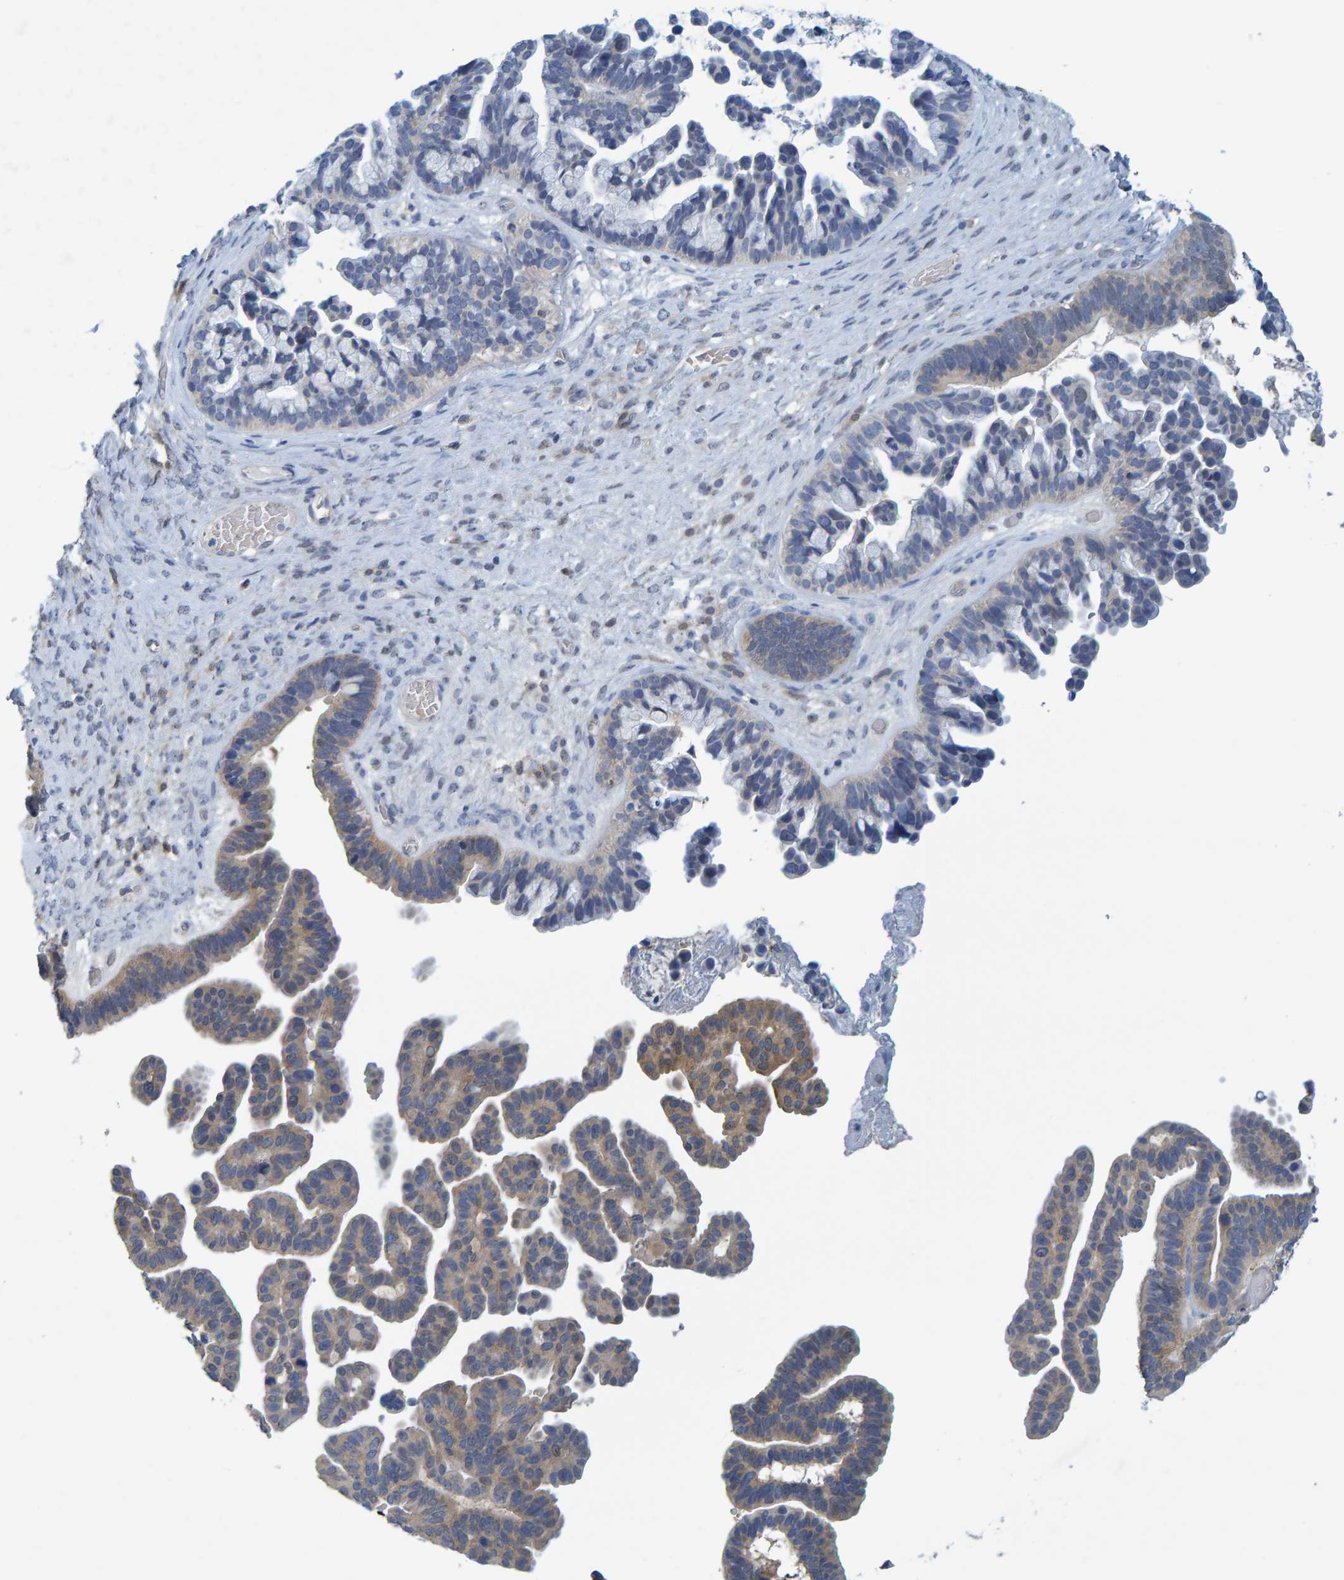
{"staining": {"intensity": "weak", "quantity": "<25%", "location": "cytoplasmic/membranous"}, "tissue": "ovarian cancer", "cell_type": "Tumor cells", "image_type": "cancer", "snomed": [{"axis": "morphology", "description": "Cystadenocarcinoma, serous, NOS"}, {"axis": "topography", "description": "Ovary"}], "caption": "Immunohistochemistry micrograph of human serous cystadenocarcinoma (ovarian) stained for a protein (brown), which exhibits no expression in tumor cells. Nuclei are stained in blue.", "gene": "ALAD", "patient": {"sex": "female", "age": 56}}